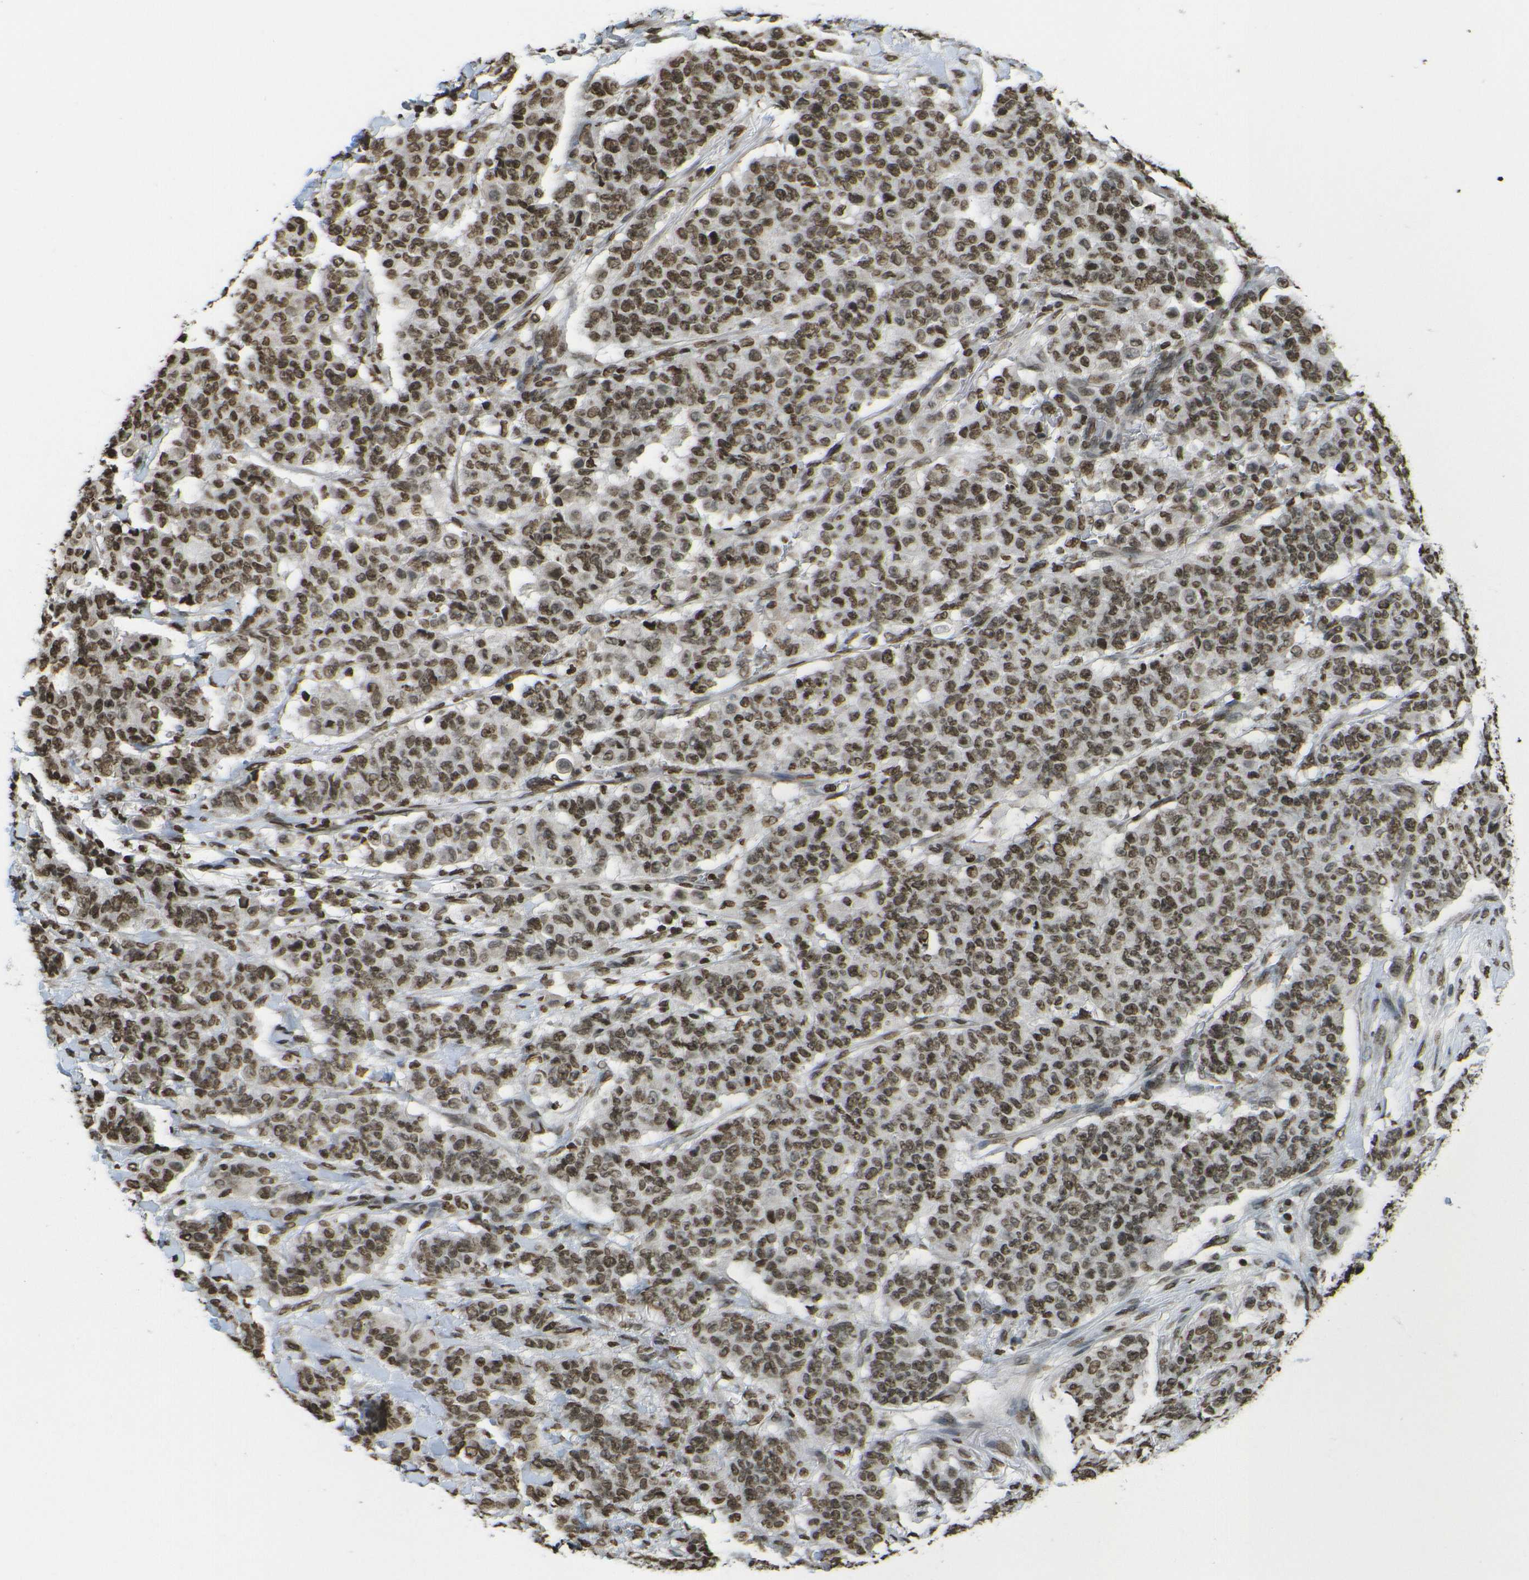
{"staining": {"intensity": "moderate", "quantity": ">75%", "location": "nuclear"}, "tissue": "breast cancer", "cell_type": "Tumor cells", "image_type": "cancer", "snomed": [{"axis": "morphology", "description": "Duct carcinoma"}, {"axis": "topography", "description": "Breast"}], "caption": "An immunohistochemistry (IHC) histopathology image of tumor tissue is shown. Protein staining in brown highlights moderate nuclear positivity in invasive ductal carcinoma (breast) within tumor cells. (Brightfield microscopy of DAB IHC at high magnification).", "gene": "H4C16", "patient": {"sex": "female", "age": 40}}